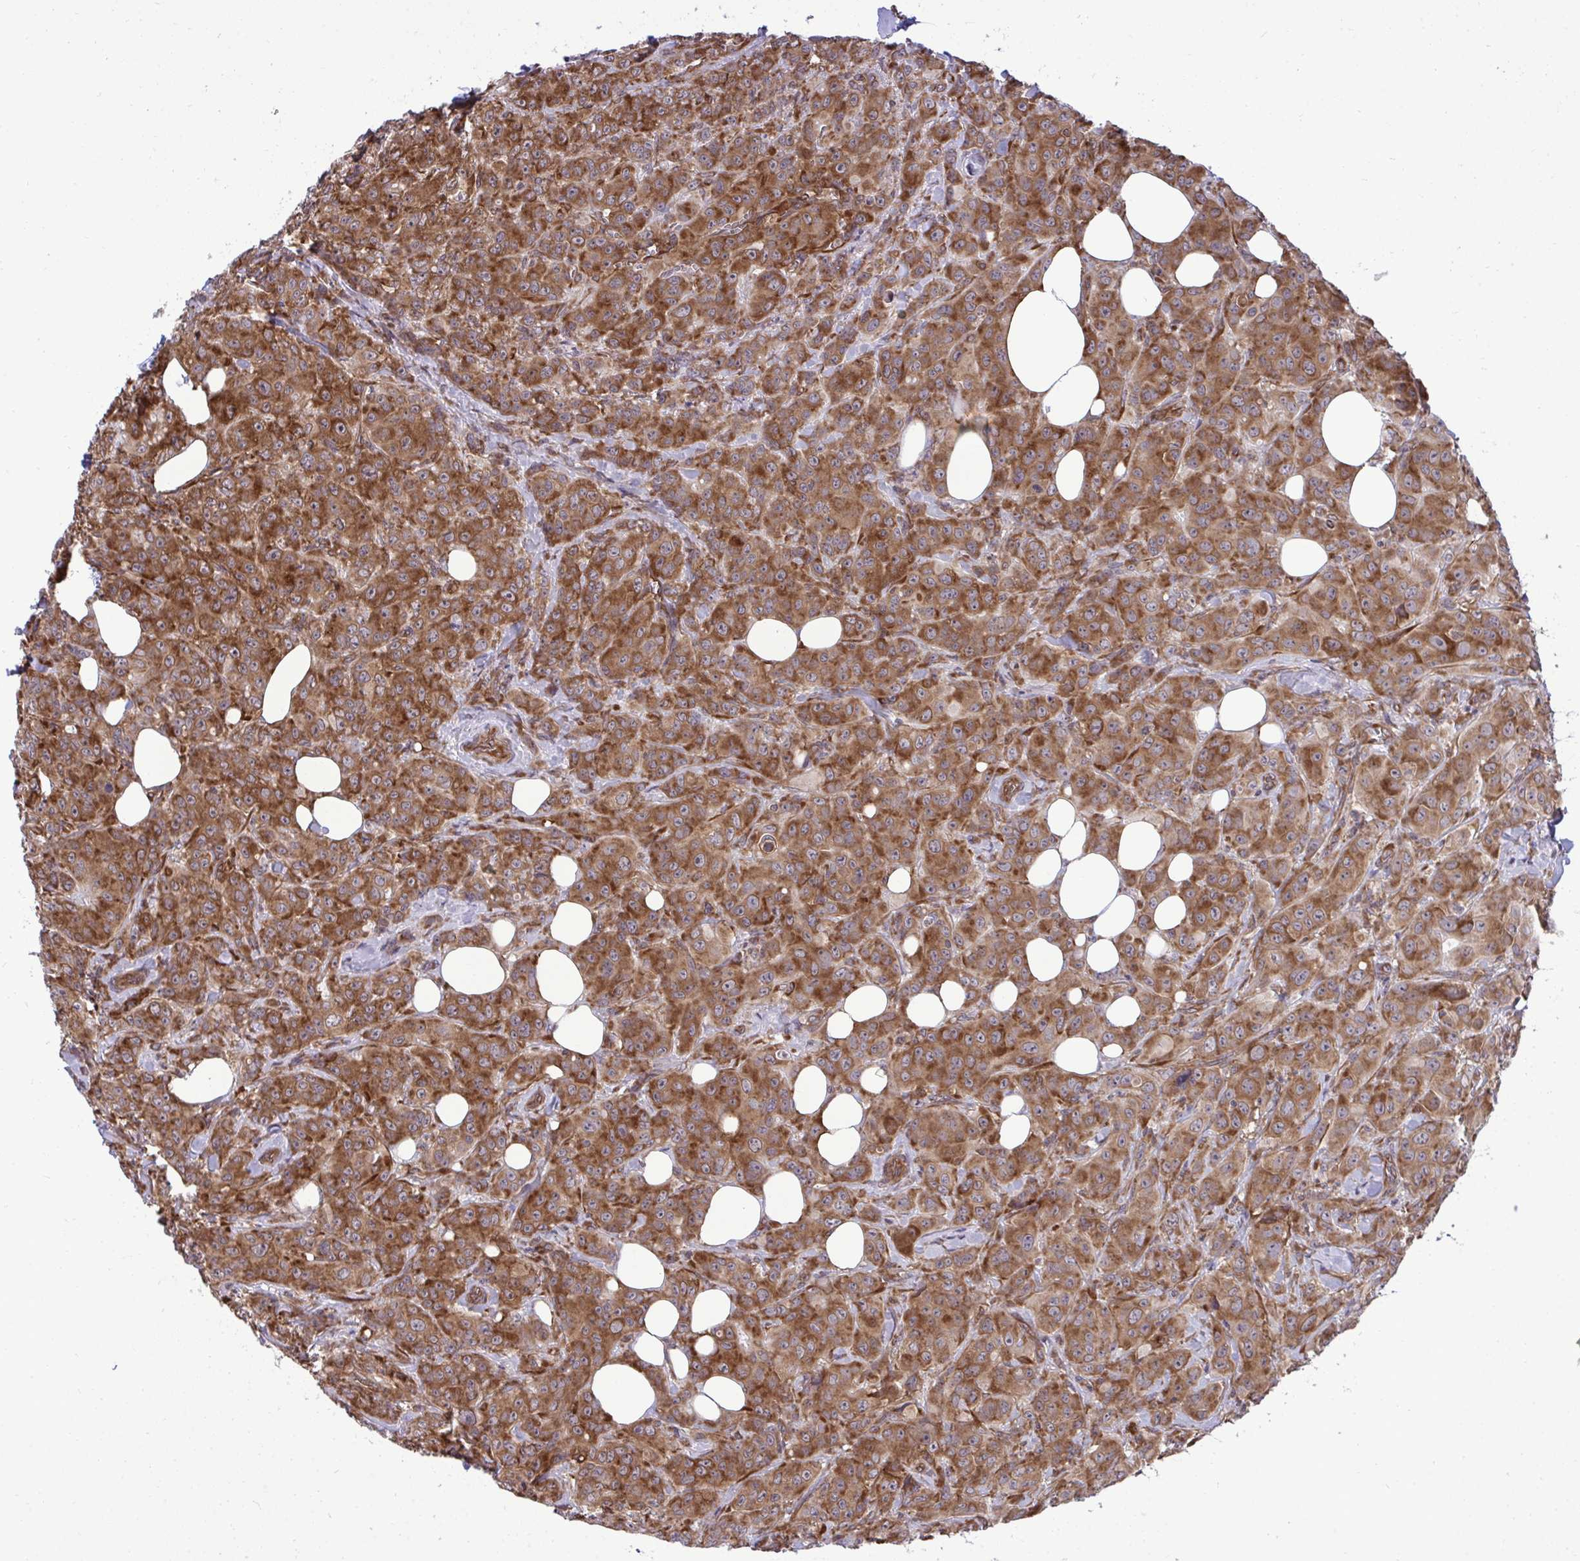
{"staining": {"intensity": "strong", "quantity": ">75%", "location": "cytoplasmic/membranous"}, "tissue": "breast cancer", "cell_type": "Tumor cells", "image_type": "cancer", "snomed": [{"axis": "morphology", "description": "Normal tissue, NOS"}, {"axis": "morphology", "description": "Duct carcinoma"}, {"axis": "topography", "description": "Breast"}], "caption": "This image shows immunohistochemistry (IHC) staining of breast cancer (intraductal carcinoma), with high strong cytoplasmic/membranous expression in approximately >75% of tumor cells.", "gene": "RPS15", "patient": {"sex": "female", "age": 43}}